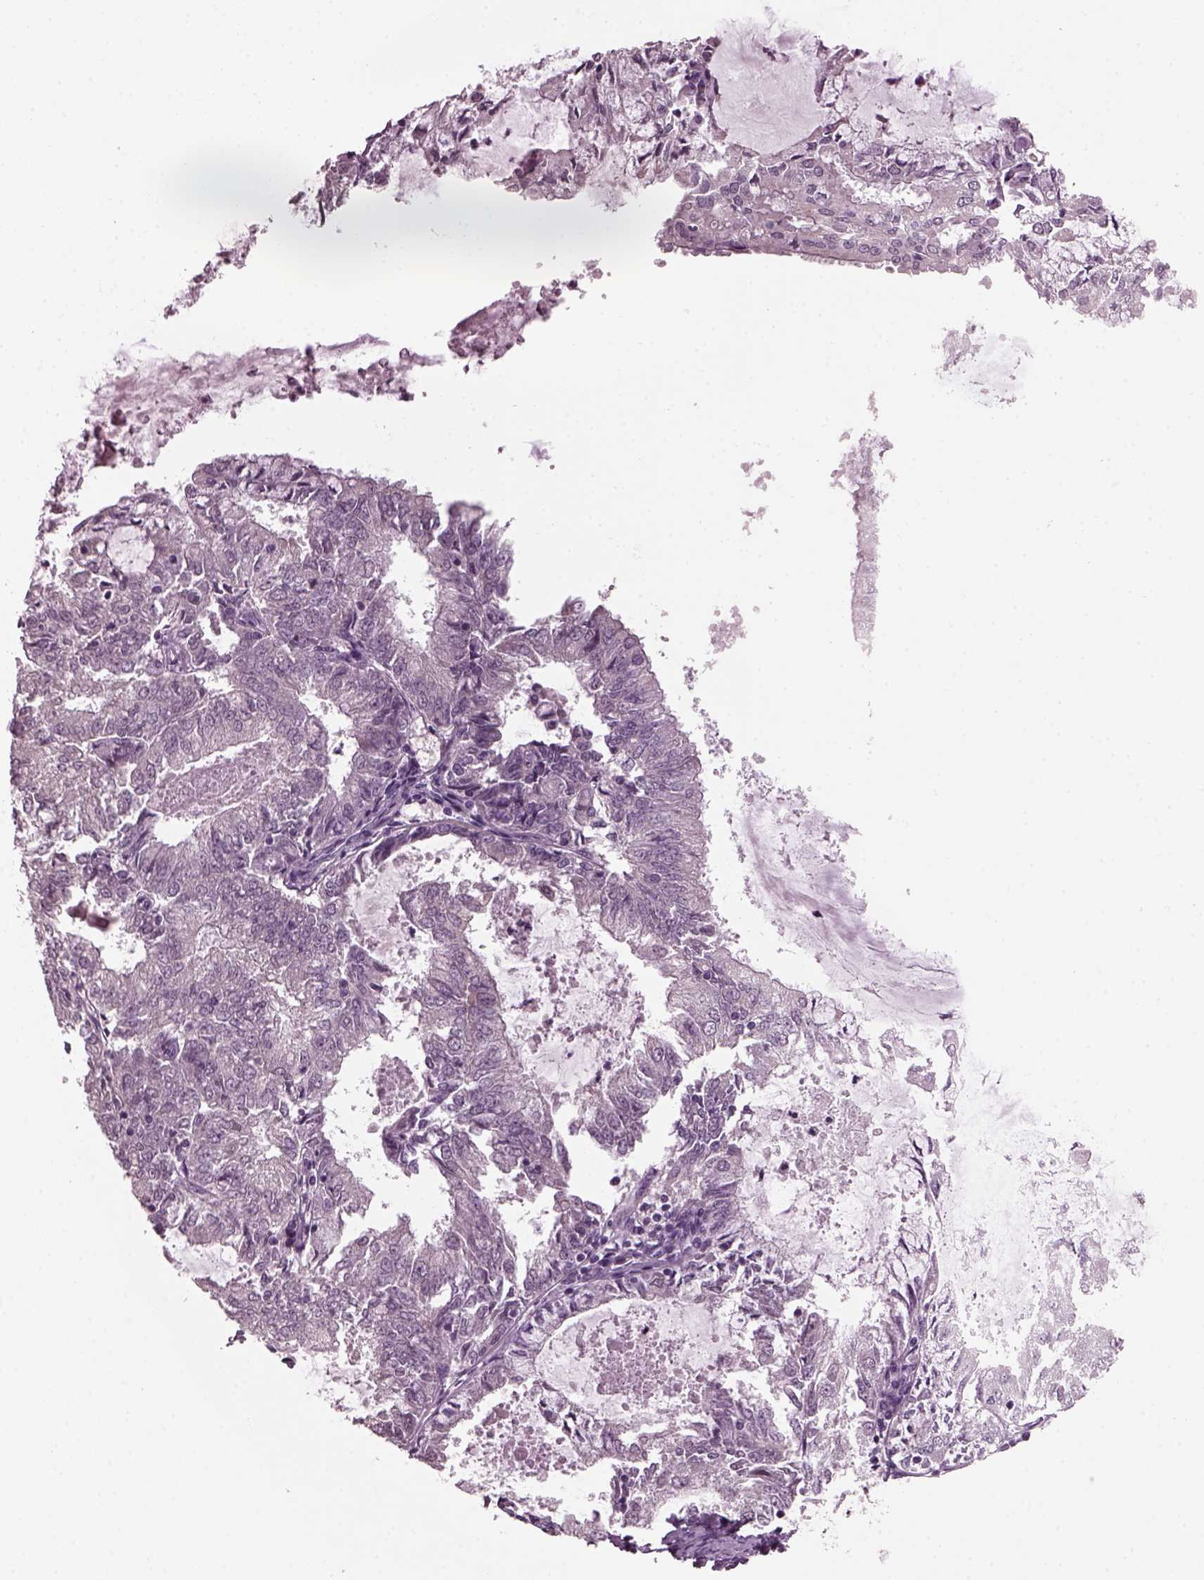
{"staining": {"intensity": "negative", "quantity": "none", "location": "none"}, "tissue": "endometrial cancer", "cell_type": "Tumor cells", "image_type": "cancer", "snomed": [{"axis": "morphology", "description": "Adenocarcinoma, NOS"}, {"axis": "topography", "description": "Endometrium"}], "caption": "There is no significant staining in tumor cells of endometrial adenocarcinoma.", "gene": "CLCN4", "patient": {"sex": "female", "age": 57}}